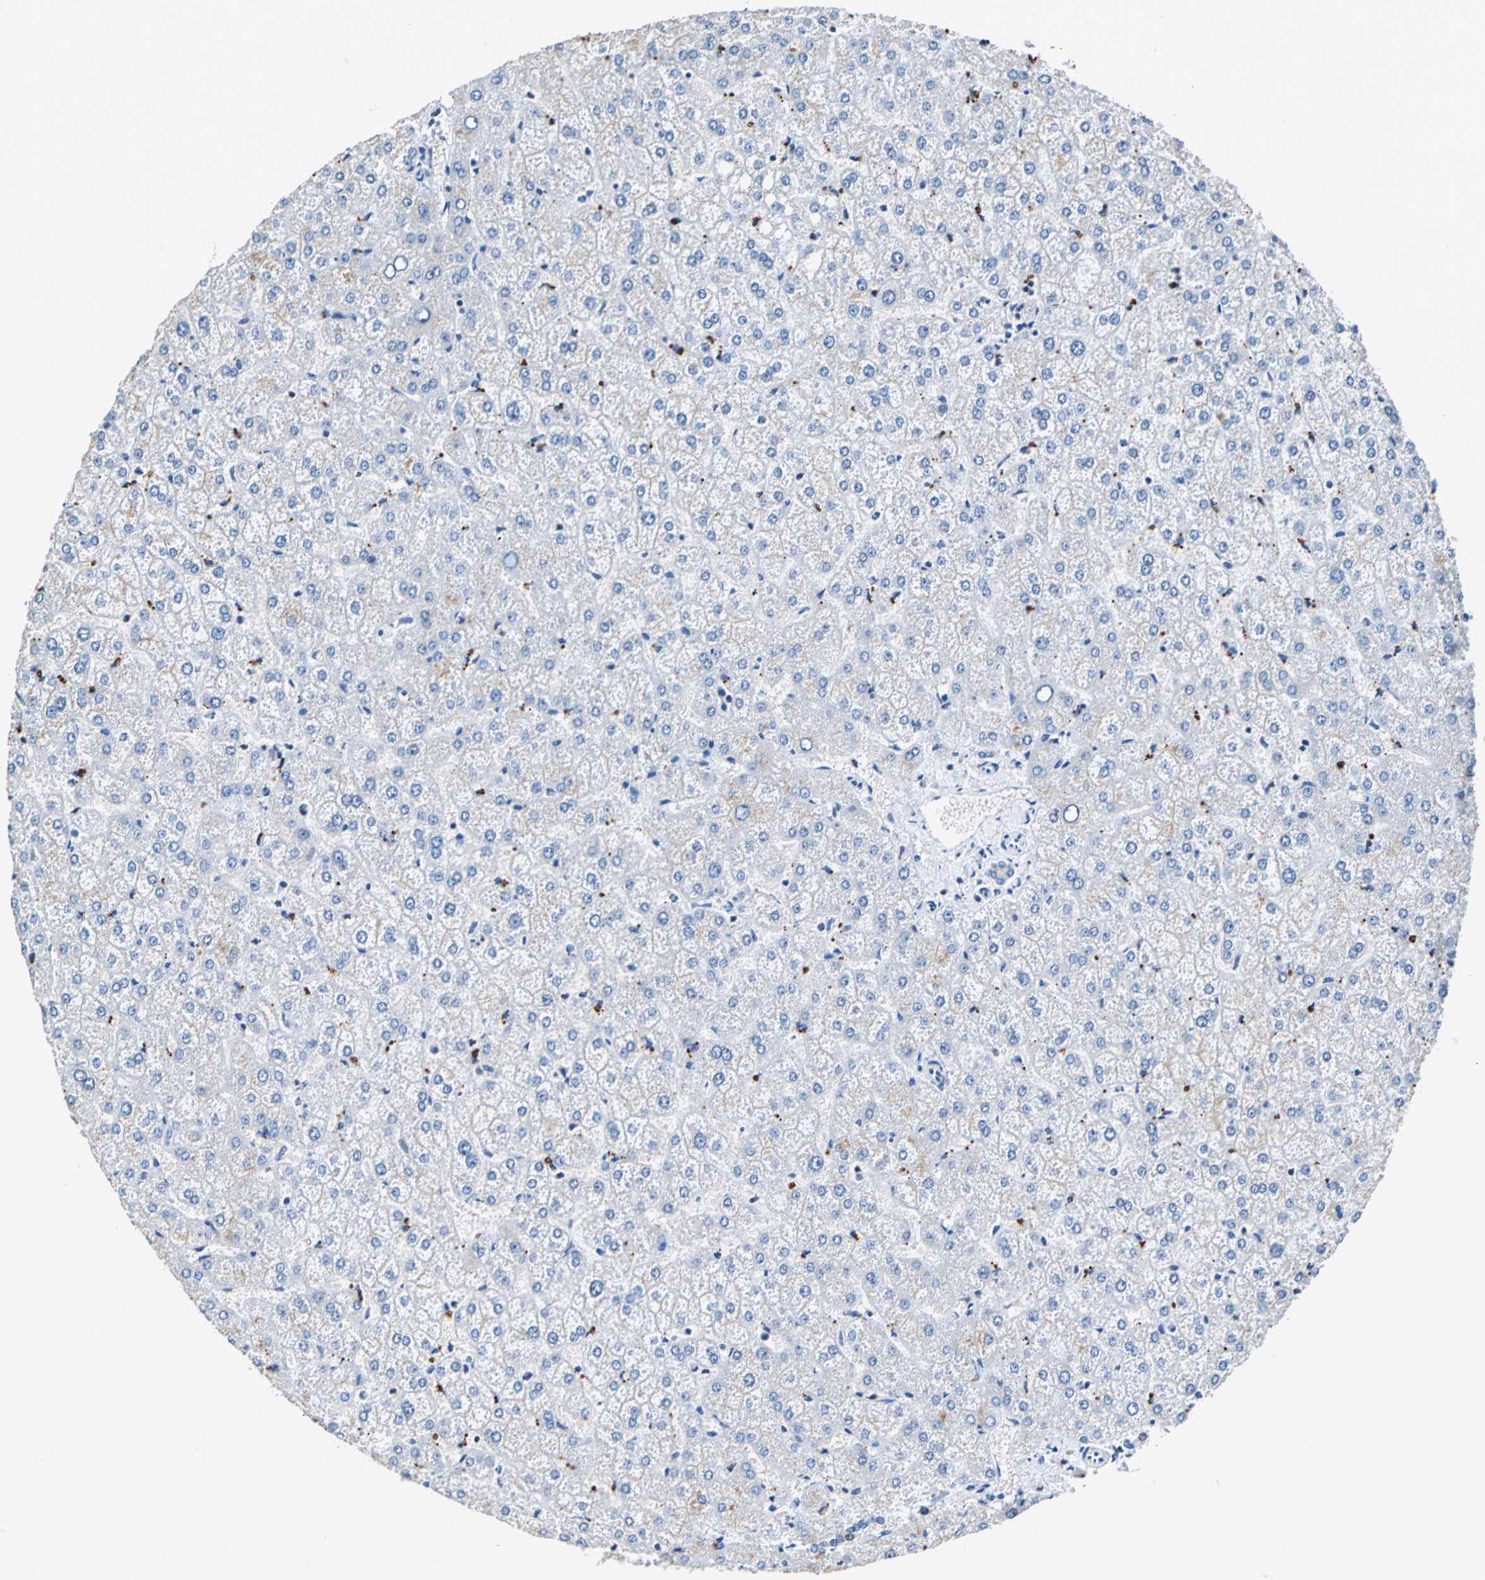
{"staining": {"intensity": "weak", "quantity": "25%-75%", "location": "cytoplasmic/membranous"}, "tissue": "liver", "cell_type": "Cholangiocytes", "image_type": "normal", "snomed": [{"axis": "morphology", "description": "Normal tissue, NOS"}, {"axis": "topography", "description": "Liver"}], "caption": "Immunohistochemistry (IHC) histopathology image of unremarkable human liver stained for a protein (brown), which shows low levels of weak cytoplasmic/membranous expression in approximately 25%-75% of cholangiocytes.", "gene": "HCFC2", "patient": {"sex": "female", "age": 32}}